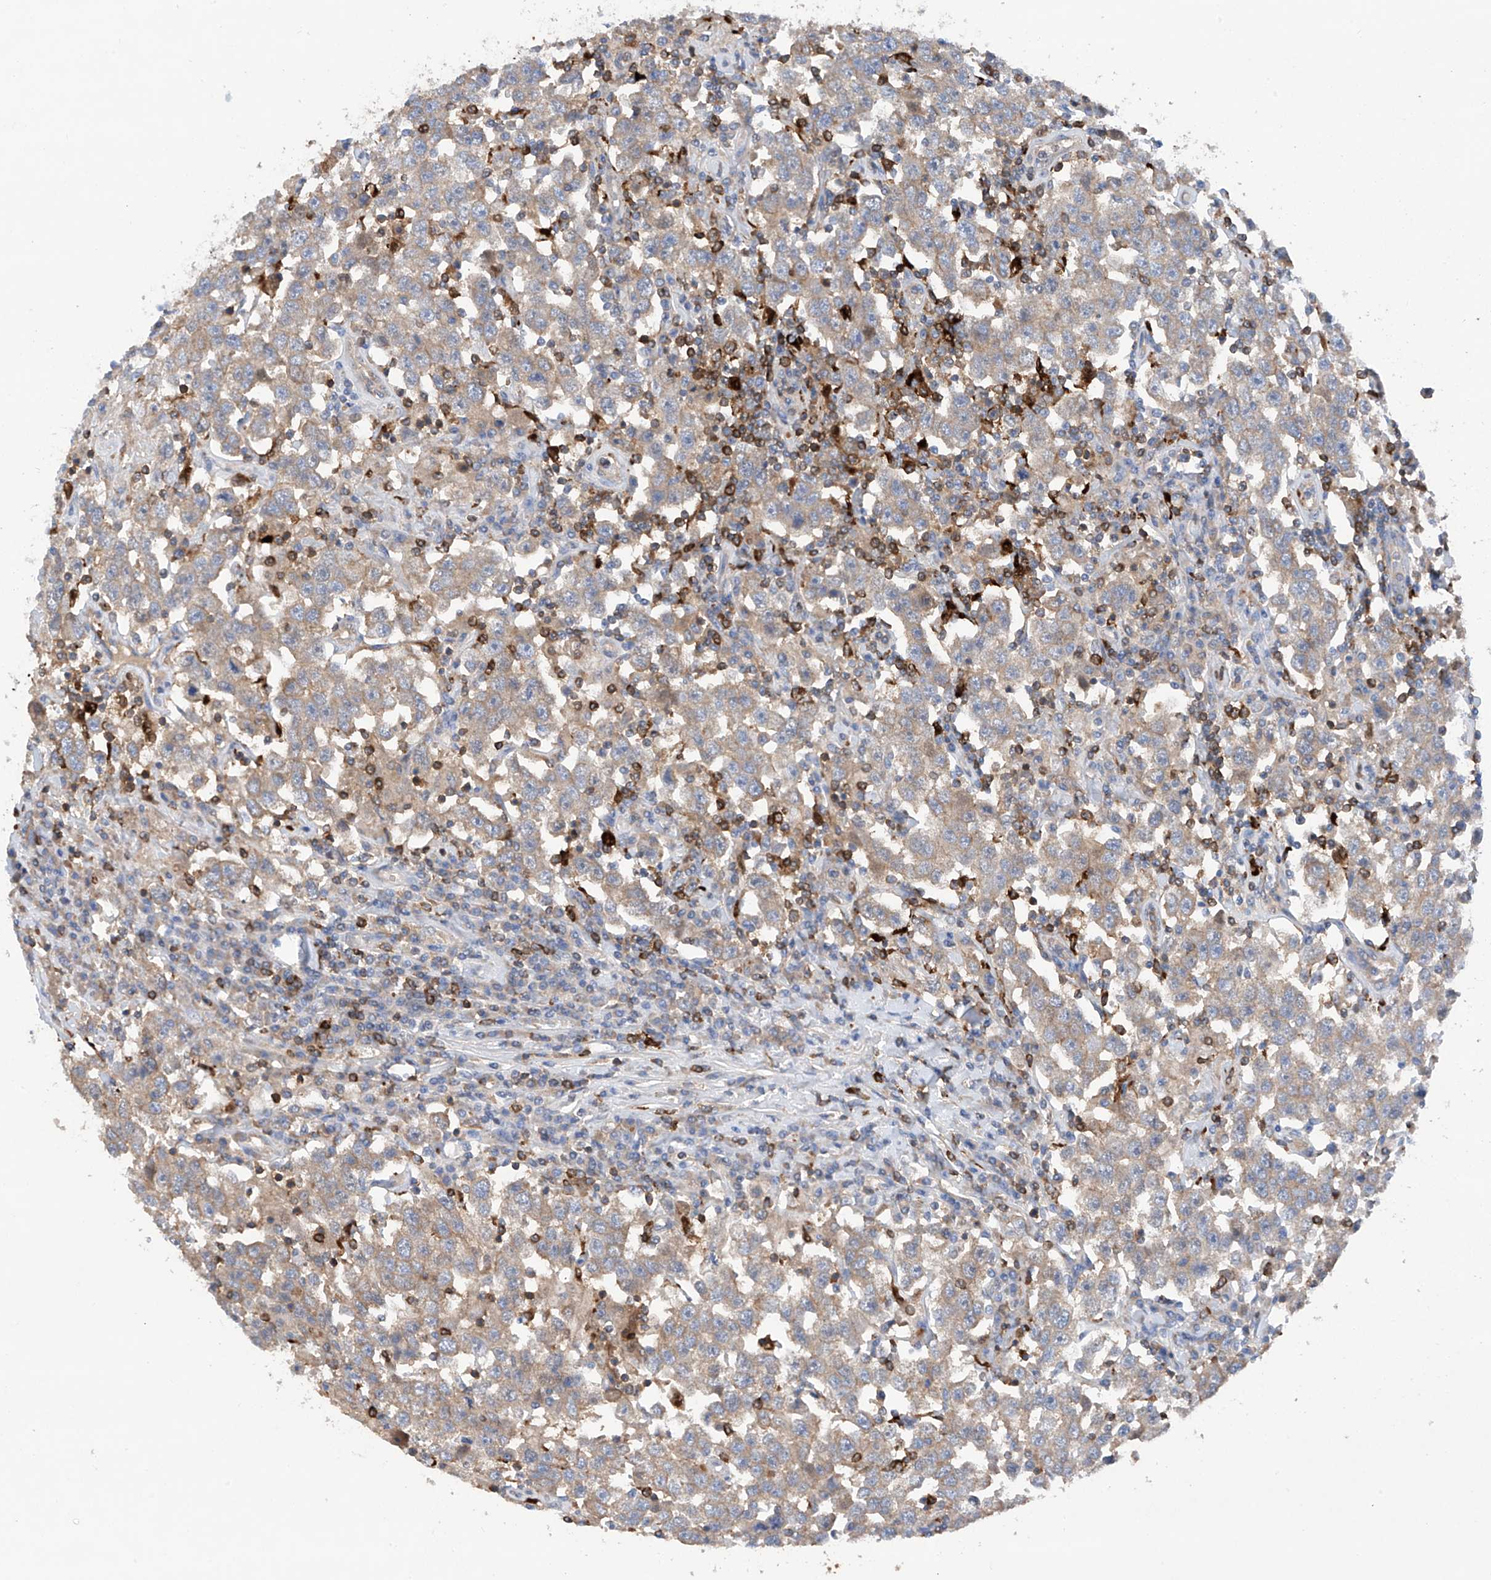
{"staining": {"intensity": "moderate", "quantity": ">75%", "location": "cytoplasmic/membranous"}, "tissue": "testis cancer", "cell_type": "Tumor cells", "image_type": "cancer", "snomed": [{"axis": "morphology", "description": "Seminoma, NOS"}, {"axis": "topography", "description": "Testis"}], "caption": "Testis seminoma stained with a protein marker reveals moderate staining in tumor cells.", "gene": "PHACTR2", "patient": {"sex": "male", "age": 41}}